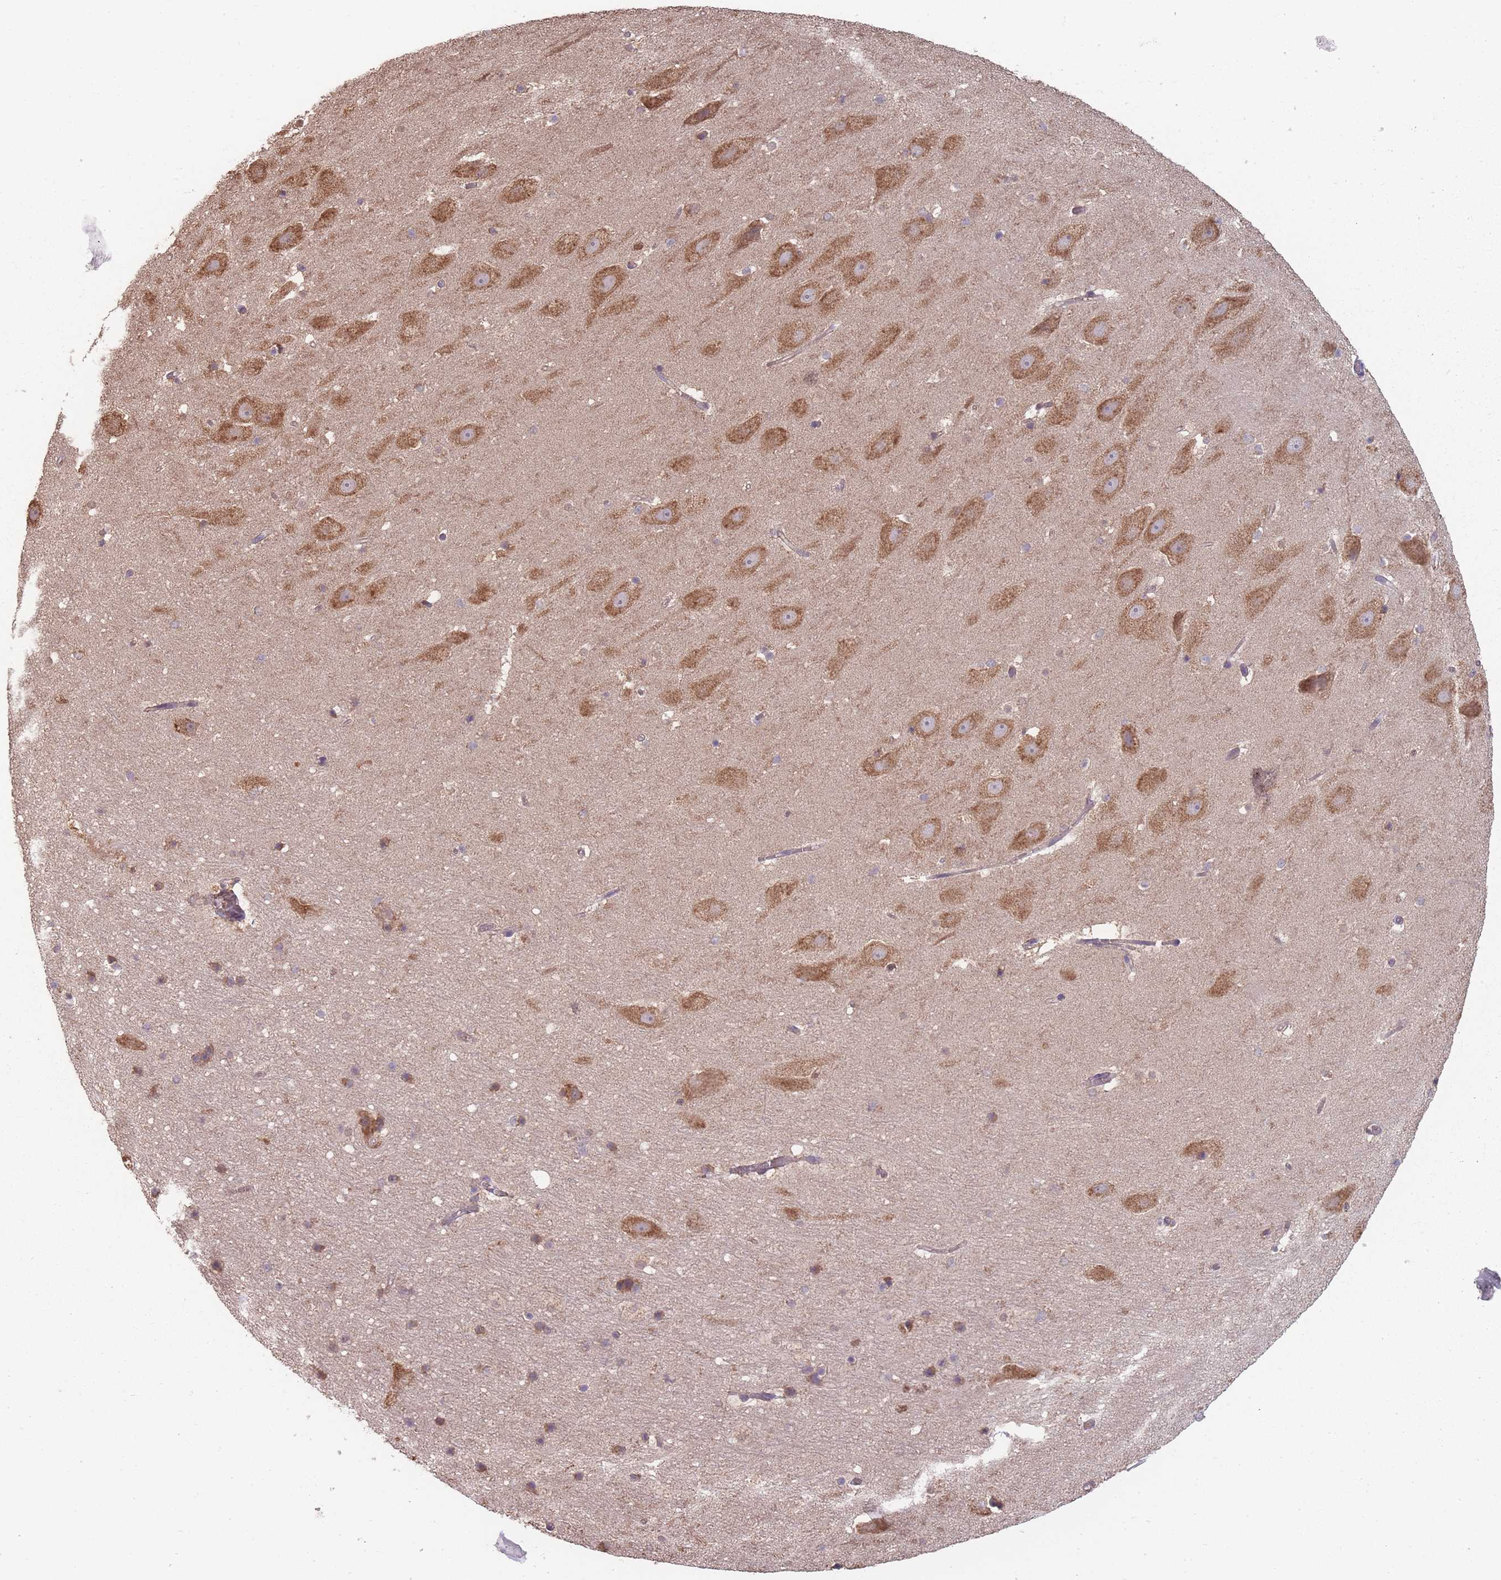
{"staining": {"intensity": "moderate", "quantity": "25%-75%", "location": "cytoplasmic/membranous"}, "tissue": "hippocampus", "cell_type": "Glial cells", "image_type": "normal", "snomed": [{"axis": "morphology", "description": "Normal tissue, NOS"}, {"axis": "topography", "description": "Hippocampus"}], "caption": "IHC photomicrograph of normal hippocampus stained for a protein (brown), which reveals medium levels of moderate cytoplasmic/membranous expression in approximately 25%-75% of glial cells.", "gene": "SANBR", "patient": {"sex": "male", "age": 37}}